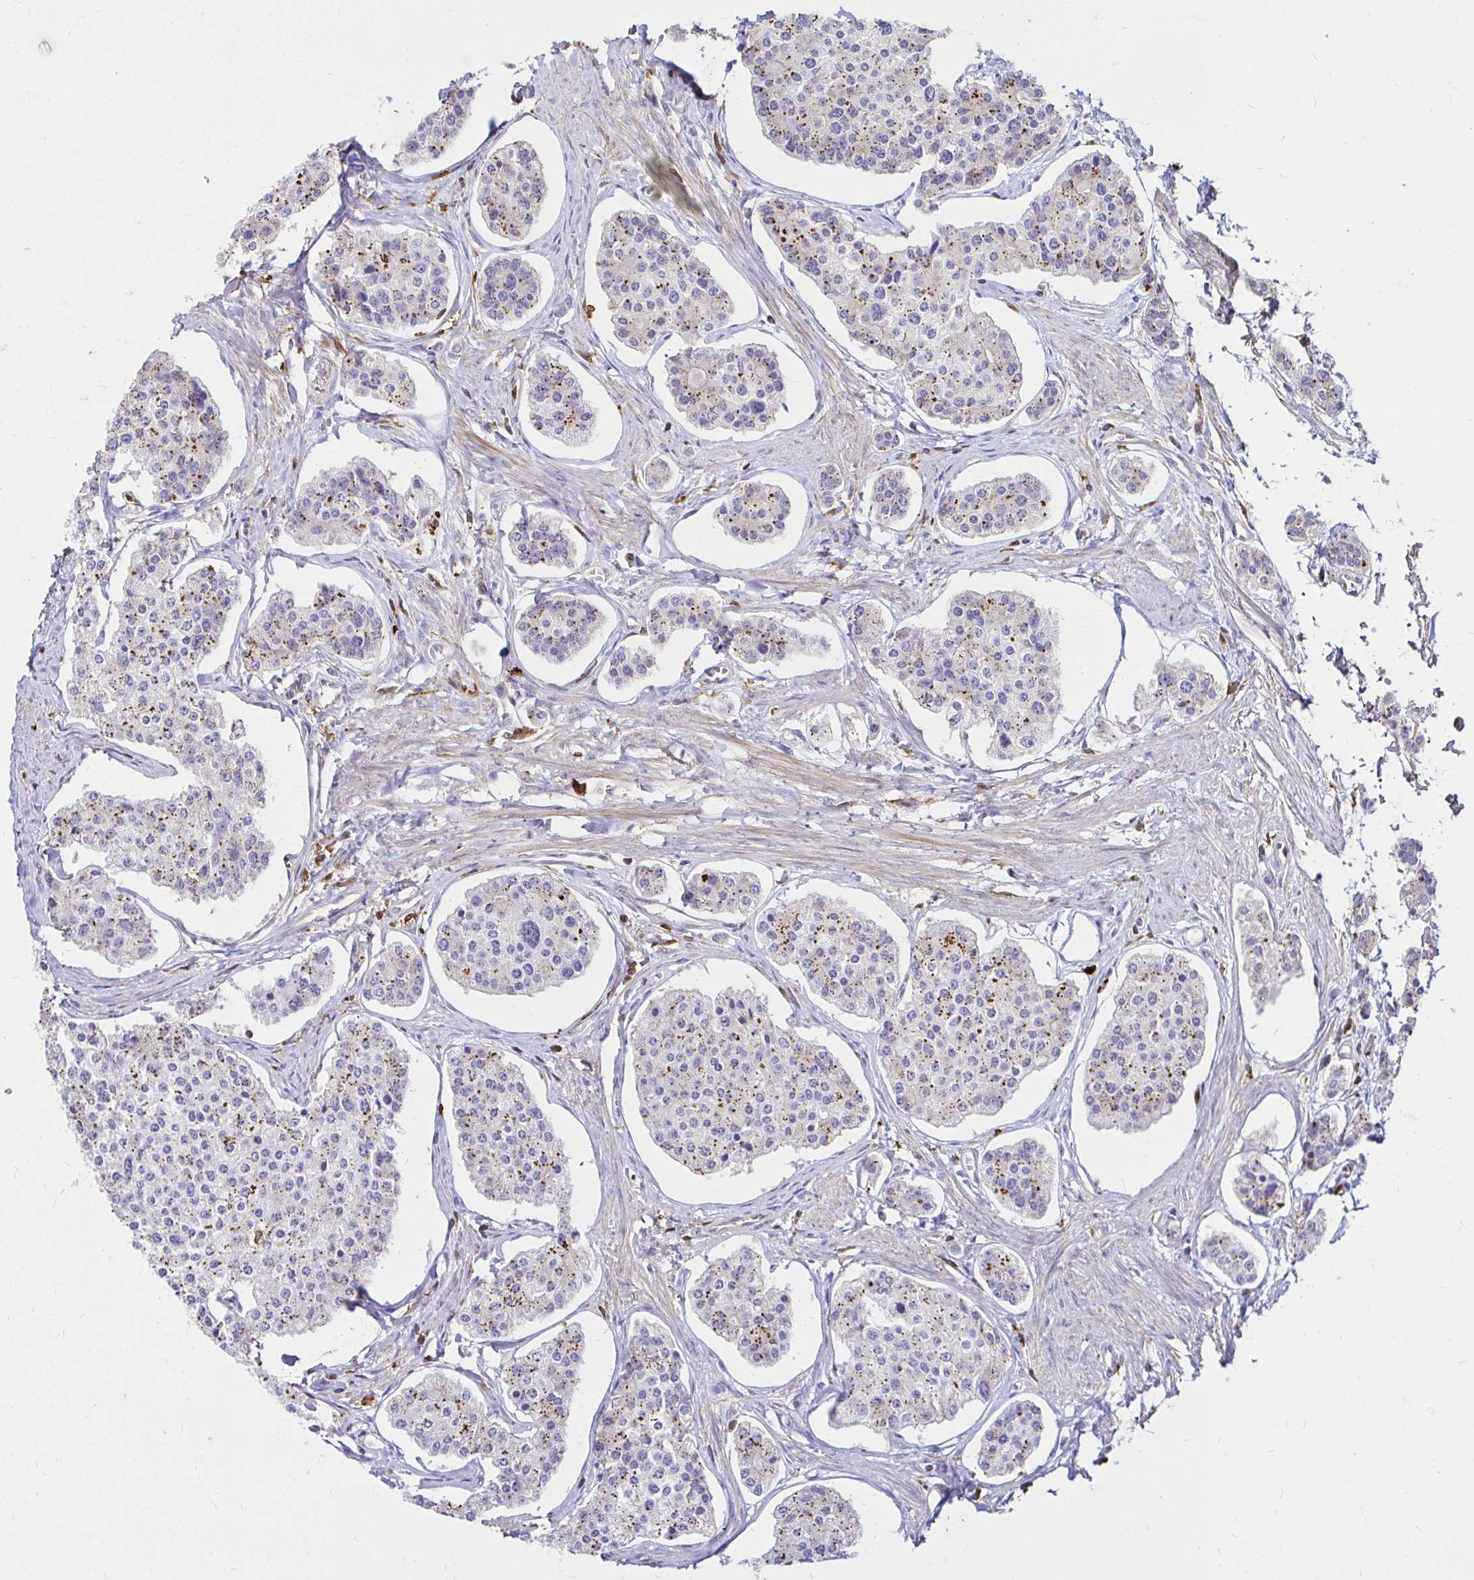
{"staining": {"intensity": "moderate", "quantity": "25%-75%", "location": "cytoplasmic/membranous"}, "tissue": "carcinoid", "cell_type": "Tumor cells", "image_type": "cancer", "snomed": [{"axis": "morphology", "description": "Carcinoid, malignant, NOS"}, {"axis": "topography", "description": "Small intestine"}], "caption": "About 25%-75% of tumor cells in malignant carcinoid display moderate cytoplasmic/membranous protein staining as visualized by brown immunohistochemical staining.", "gene": "PYCARD", "patient": {"sex": "female", "age": 65}}